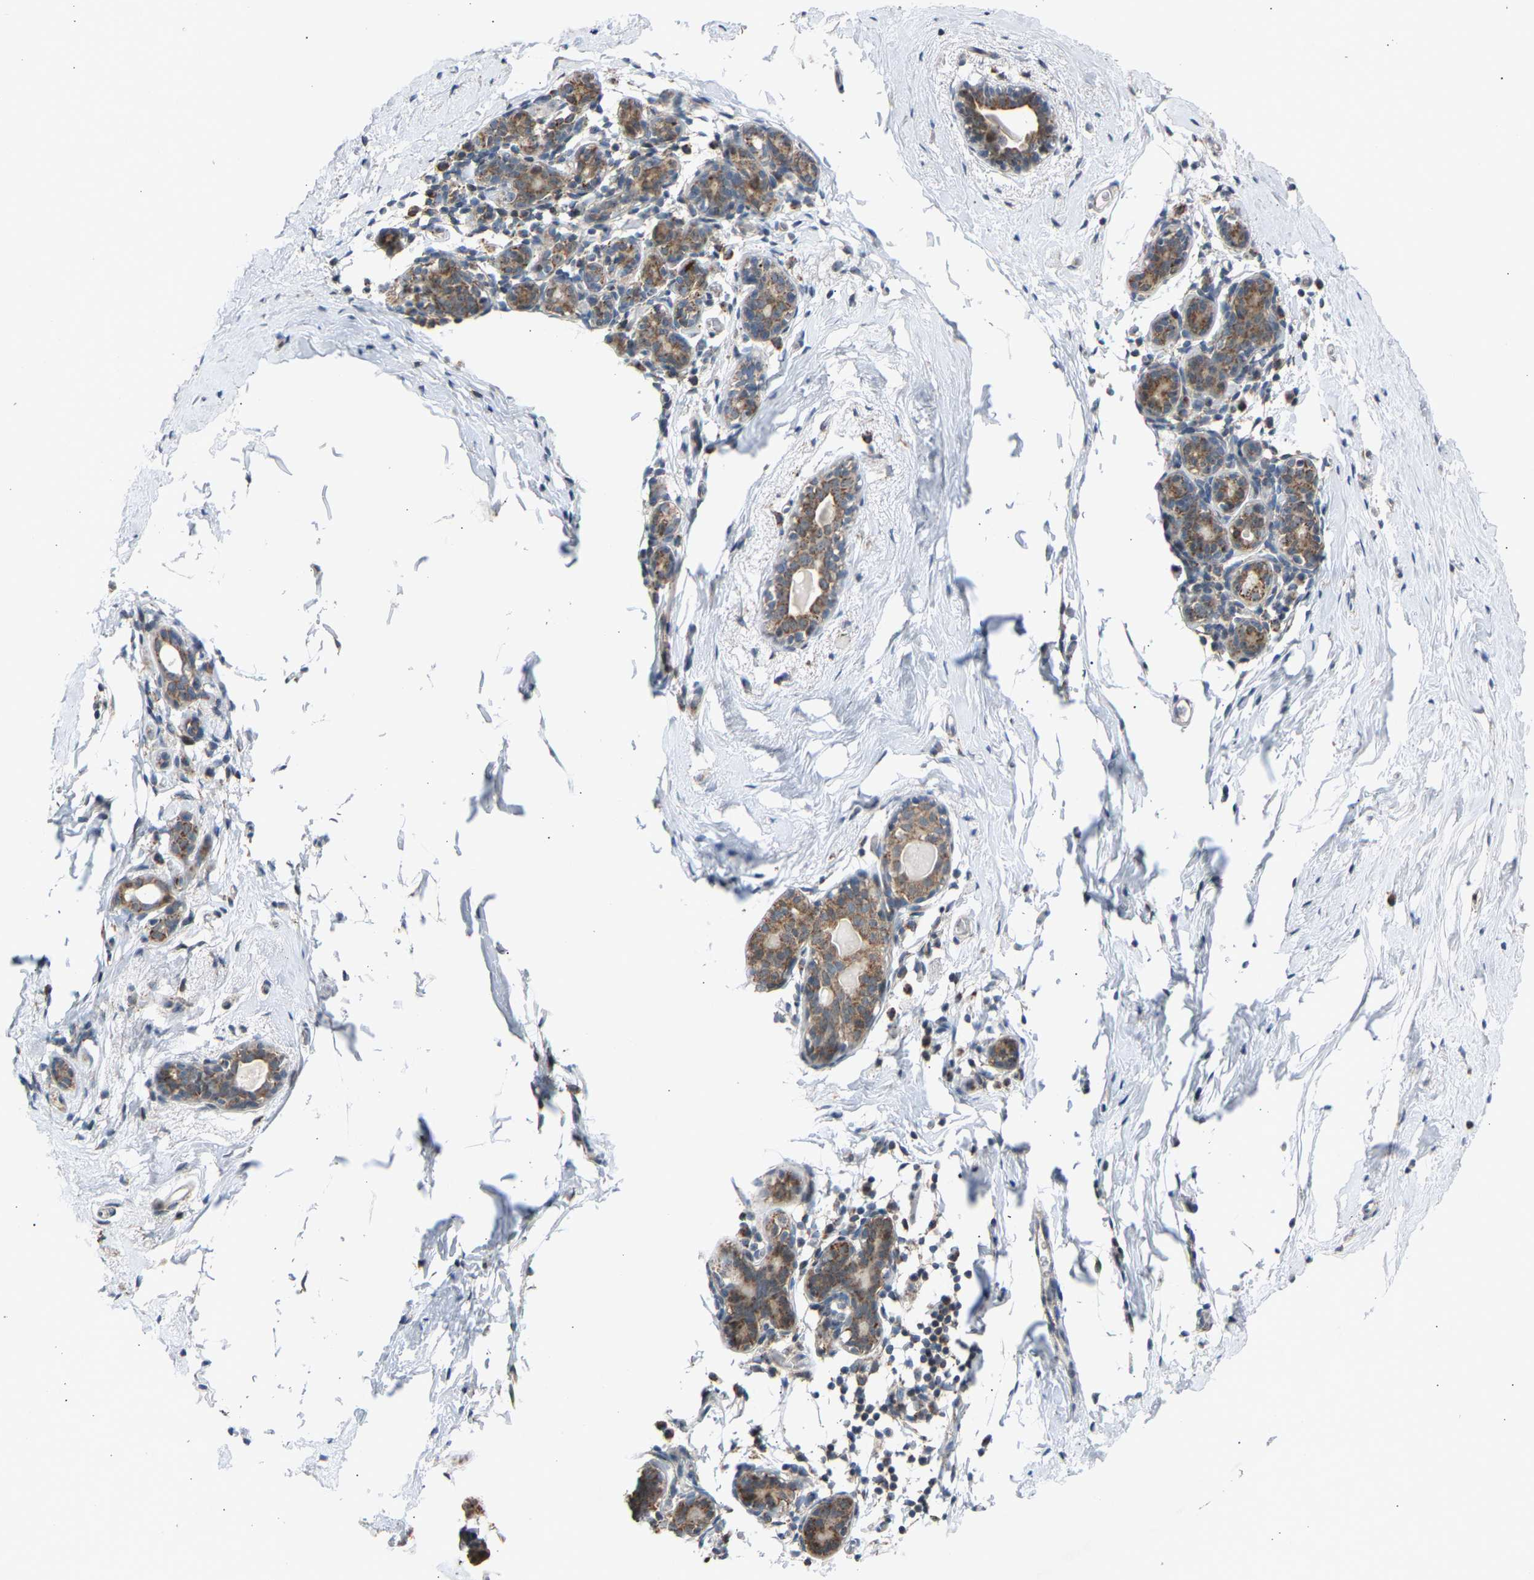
{"staining": {"intensity": "negative", "quantity": "none", "location": "none"}, "tissue": "breast", "cell_type": "Adipocytes", "image_type": "normal", "snomed": [{"axis": "morphology", "description": "Normal tissue, NOS"}, {"axis": "topography", "description": "Breast"}], "caption": "Immunohistochemical staining of unremarkable human breast shows no significant positivity in adipocytes.", "gene": "SLIRP", "patient": {"sex": "female", "age": 62}}